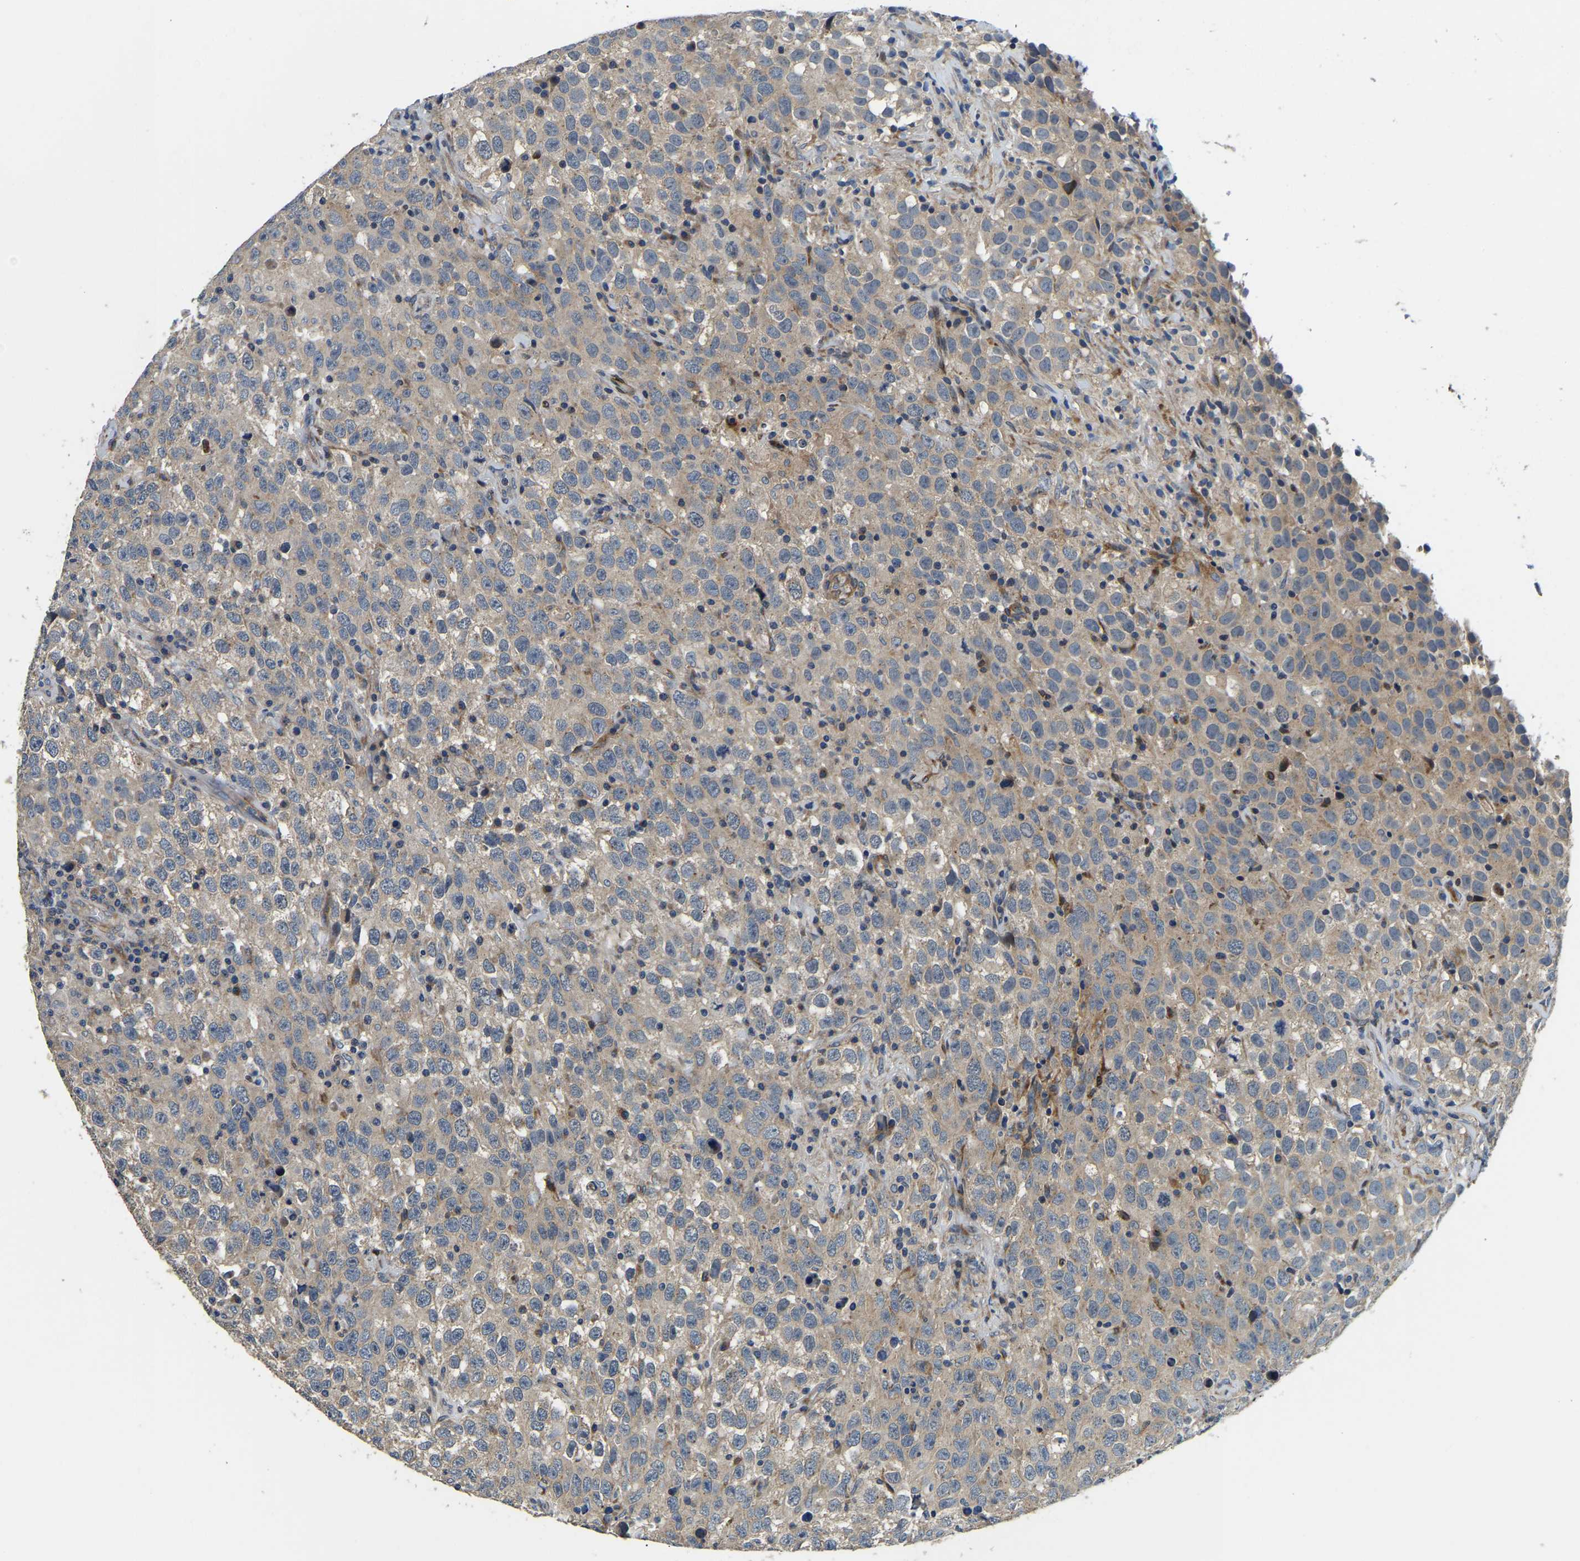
{"staining": {"intensity": "weak", "quantity": "25%-75%", "location": "cytoplasmic/membranous"}, "tissue": "testis cancer", "cell_type": "Tumor cells", "image_type": "cancer", "snomed": [{"axis": "morphology", "description": "Seminoma, NOS"}, {"axis": "topography", "description": "Testis"}], "caption": "This is a micrograph of immunohistochemistry (IHC) staining of testis seminoma, which shows weak positivity in the cytoplasmic/membranous of tumor cells.", "gene": "RNF39", "patient": {"sex": "male", "age": 41}}